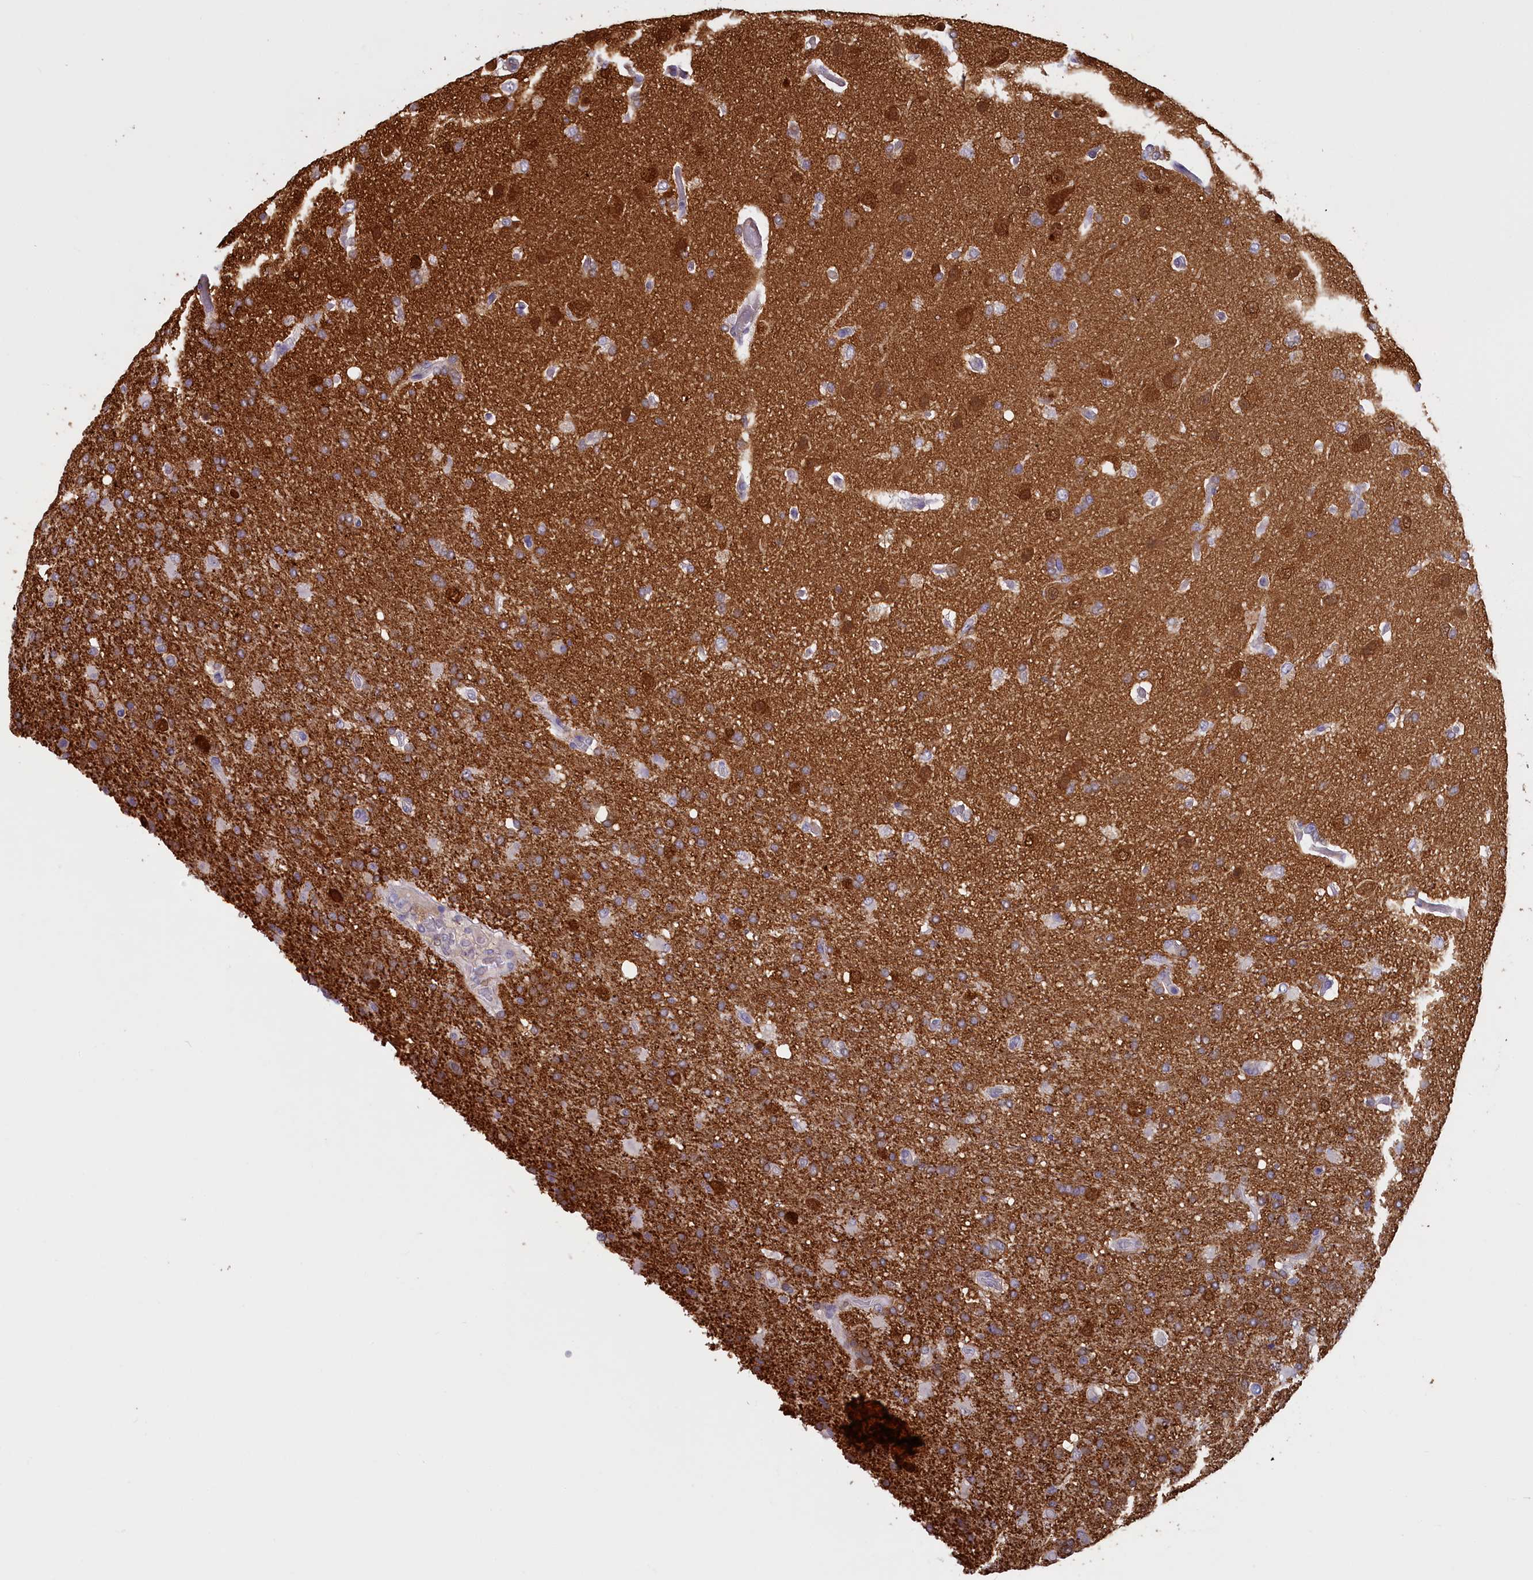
{"staining": {"intensity": "strong", "quantity": "25%-75%", "location": "cytoplasmic/membranous"}, "tissue": "glioma", "cell_type": "Tumor cells", "image_type": "cancer", "snomed": [{"axis": "morphology", "description": "Glioma, malignant, High grade"}, {"axis": "topography", "description": "Brain"}], "caption": "DAB immunohistochemical staining of glioma shows strong cytoplasmic/membranous protein staining in approximately 25%-75% of tumor cells. (DAB (3,3'-diaminobenzidine) IHC, brown staining for protein, blue staining for nuclei).", "gene": "UCHL3", "patient": {"sex": "female", "age": 74}}